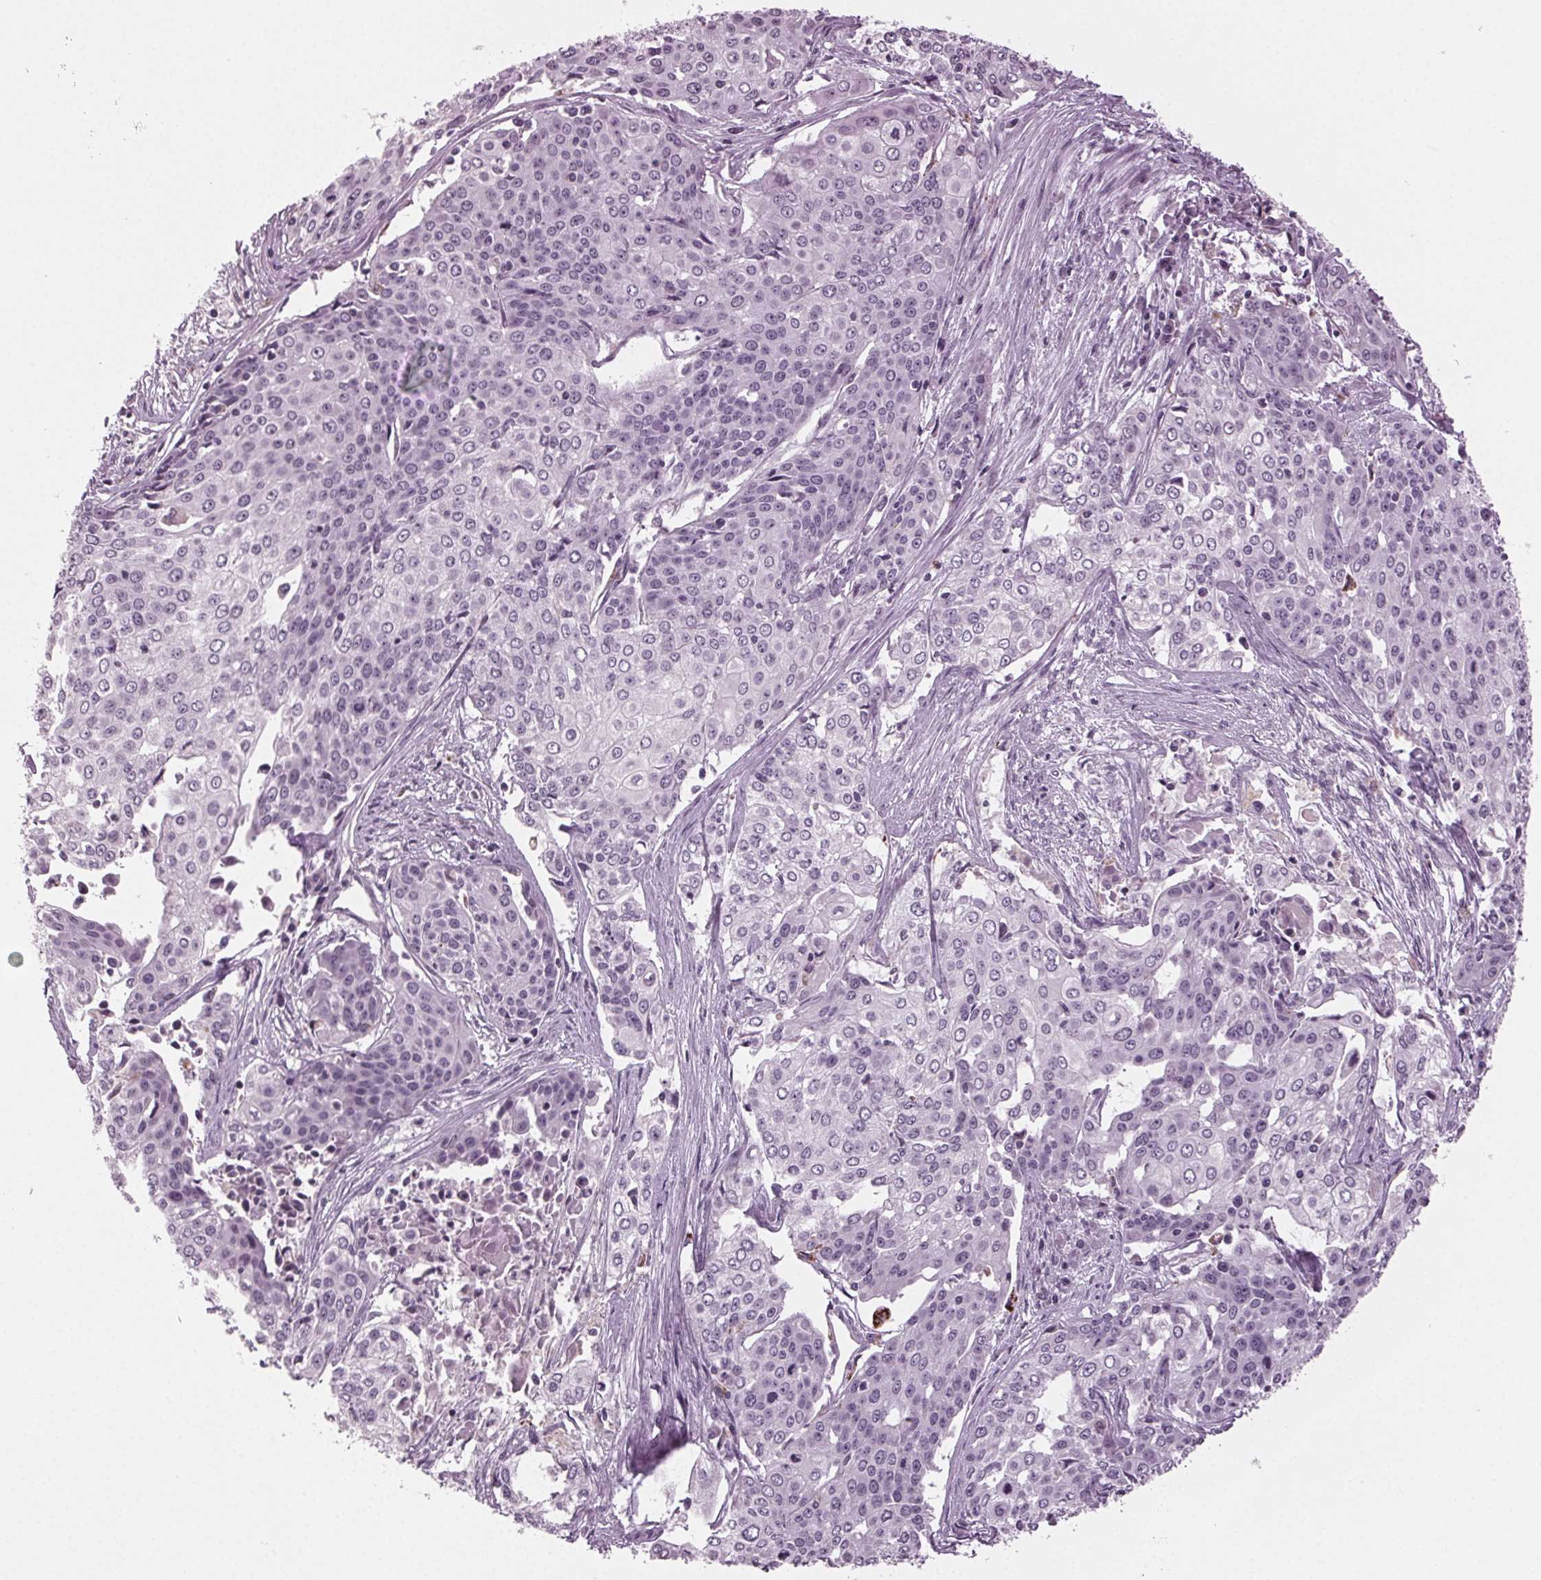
{"staining": {"intensity": "negative", "quantity": "none", "location": "none"}, "tissue": "cervical cancer", "cell_type": "Tumor cells", "image_type": "cancer", "snomed": [{"axis": "morphology", "description": "Squamous cell carcinoma, NOS"}, {"axis": "topography", "description": "Cervix"}], "caption": "Immunohistochemical staining of human cervical cancer demonstrates no significant staining in tumor cells.", "gene": "DNAH12", "patient": {"sex": "female", "age": 39}}